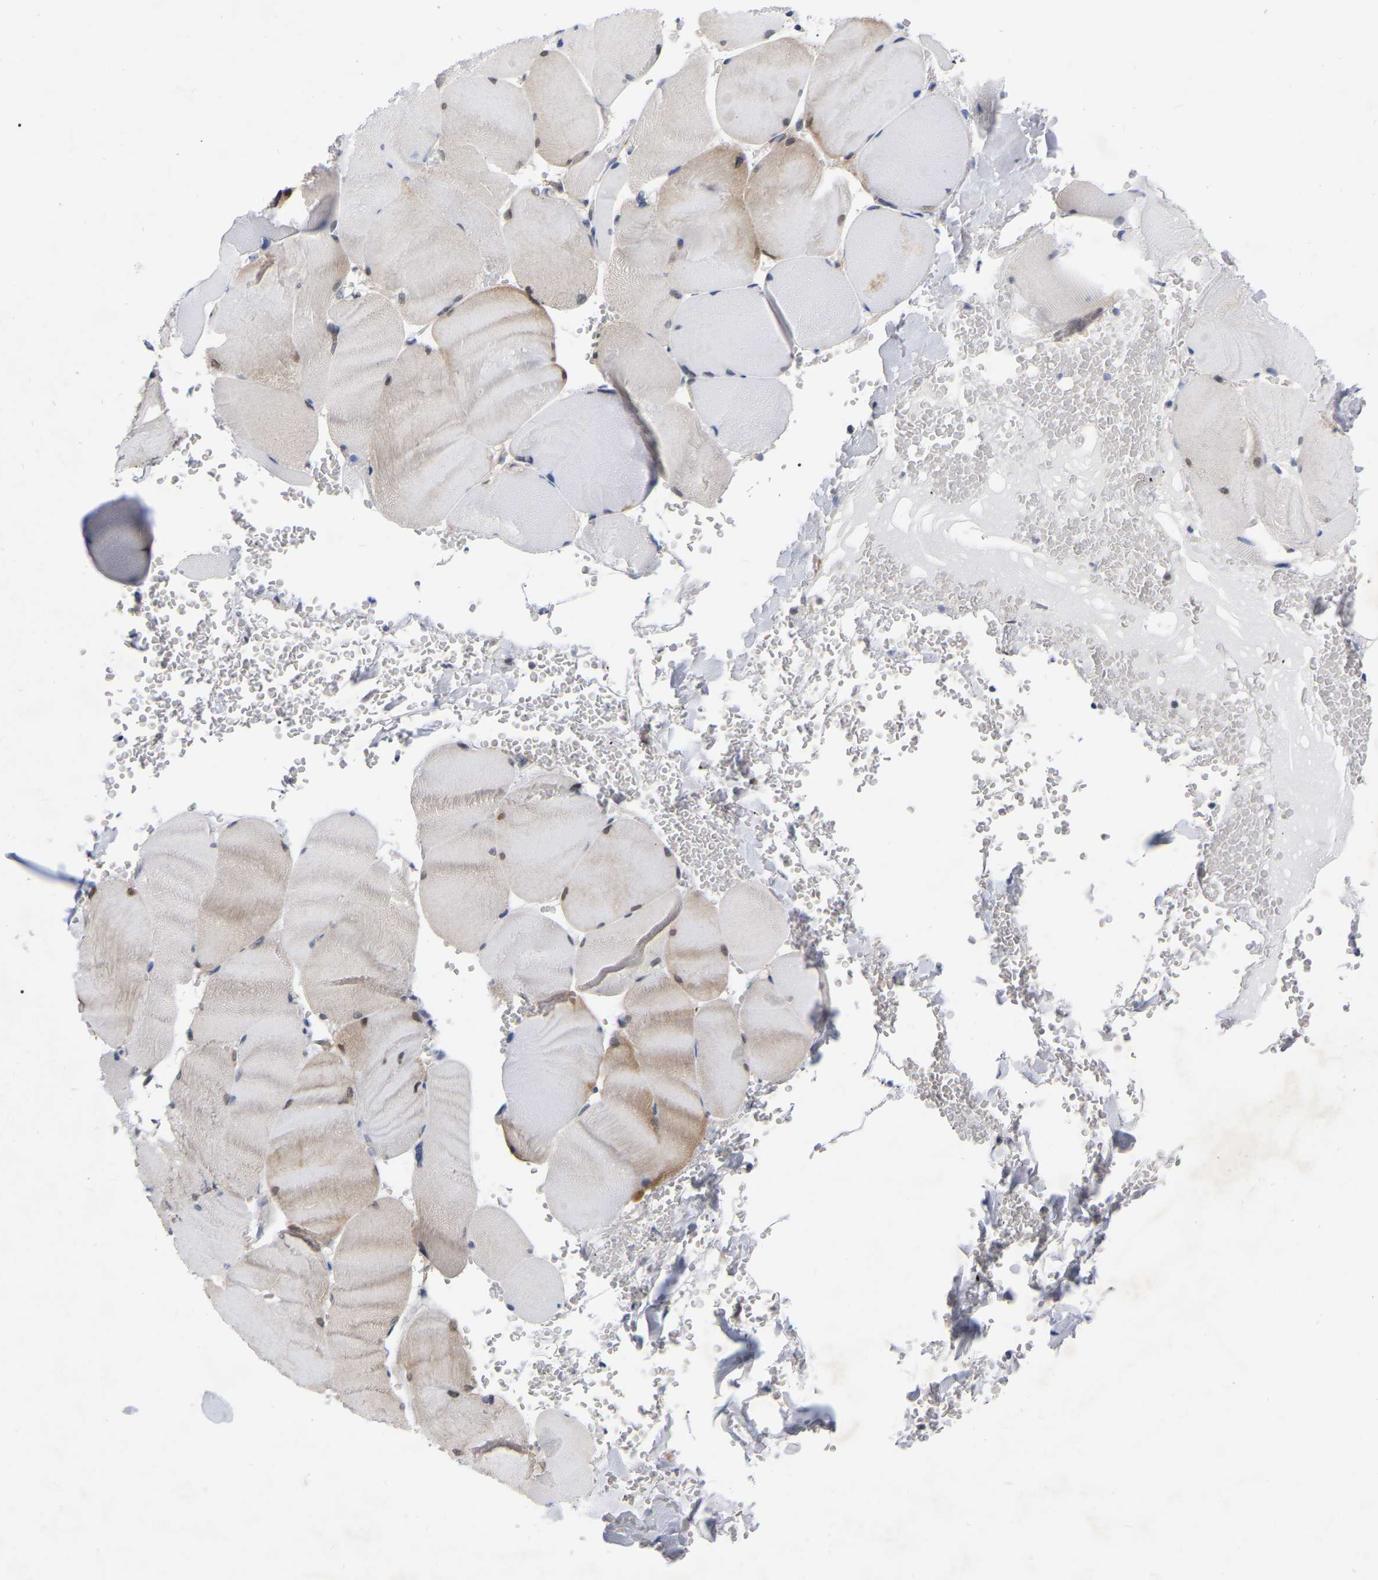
{"staining": {"intensity": "weak", "quantity": "<25%", "location": "cytoplasmic/membranous,nuclear"}, "tissue": "skeletal muscle", "cell_type": "Myocytes", "image_type": "normal", "snomed": [{"axis": "morphology", "description": "Normal tissue, NOS"}, {"axis": "topography", "description": "Skin"}, {"axis": "topography", "description": "Skeletal muscle"}], "caption": "Immunohistochemistry image of benign skeletal muscle: human skeletal muscle stained with DAB (3,3'-diaminobenzidine) reveals no significant protein expression in myocytes.", "gene": "UBE4B", "patient": {"sex": "male", "age": 83}}